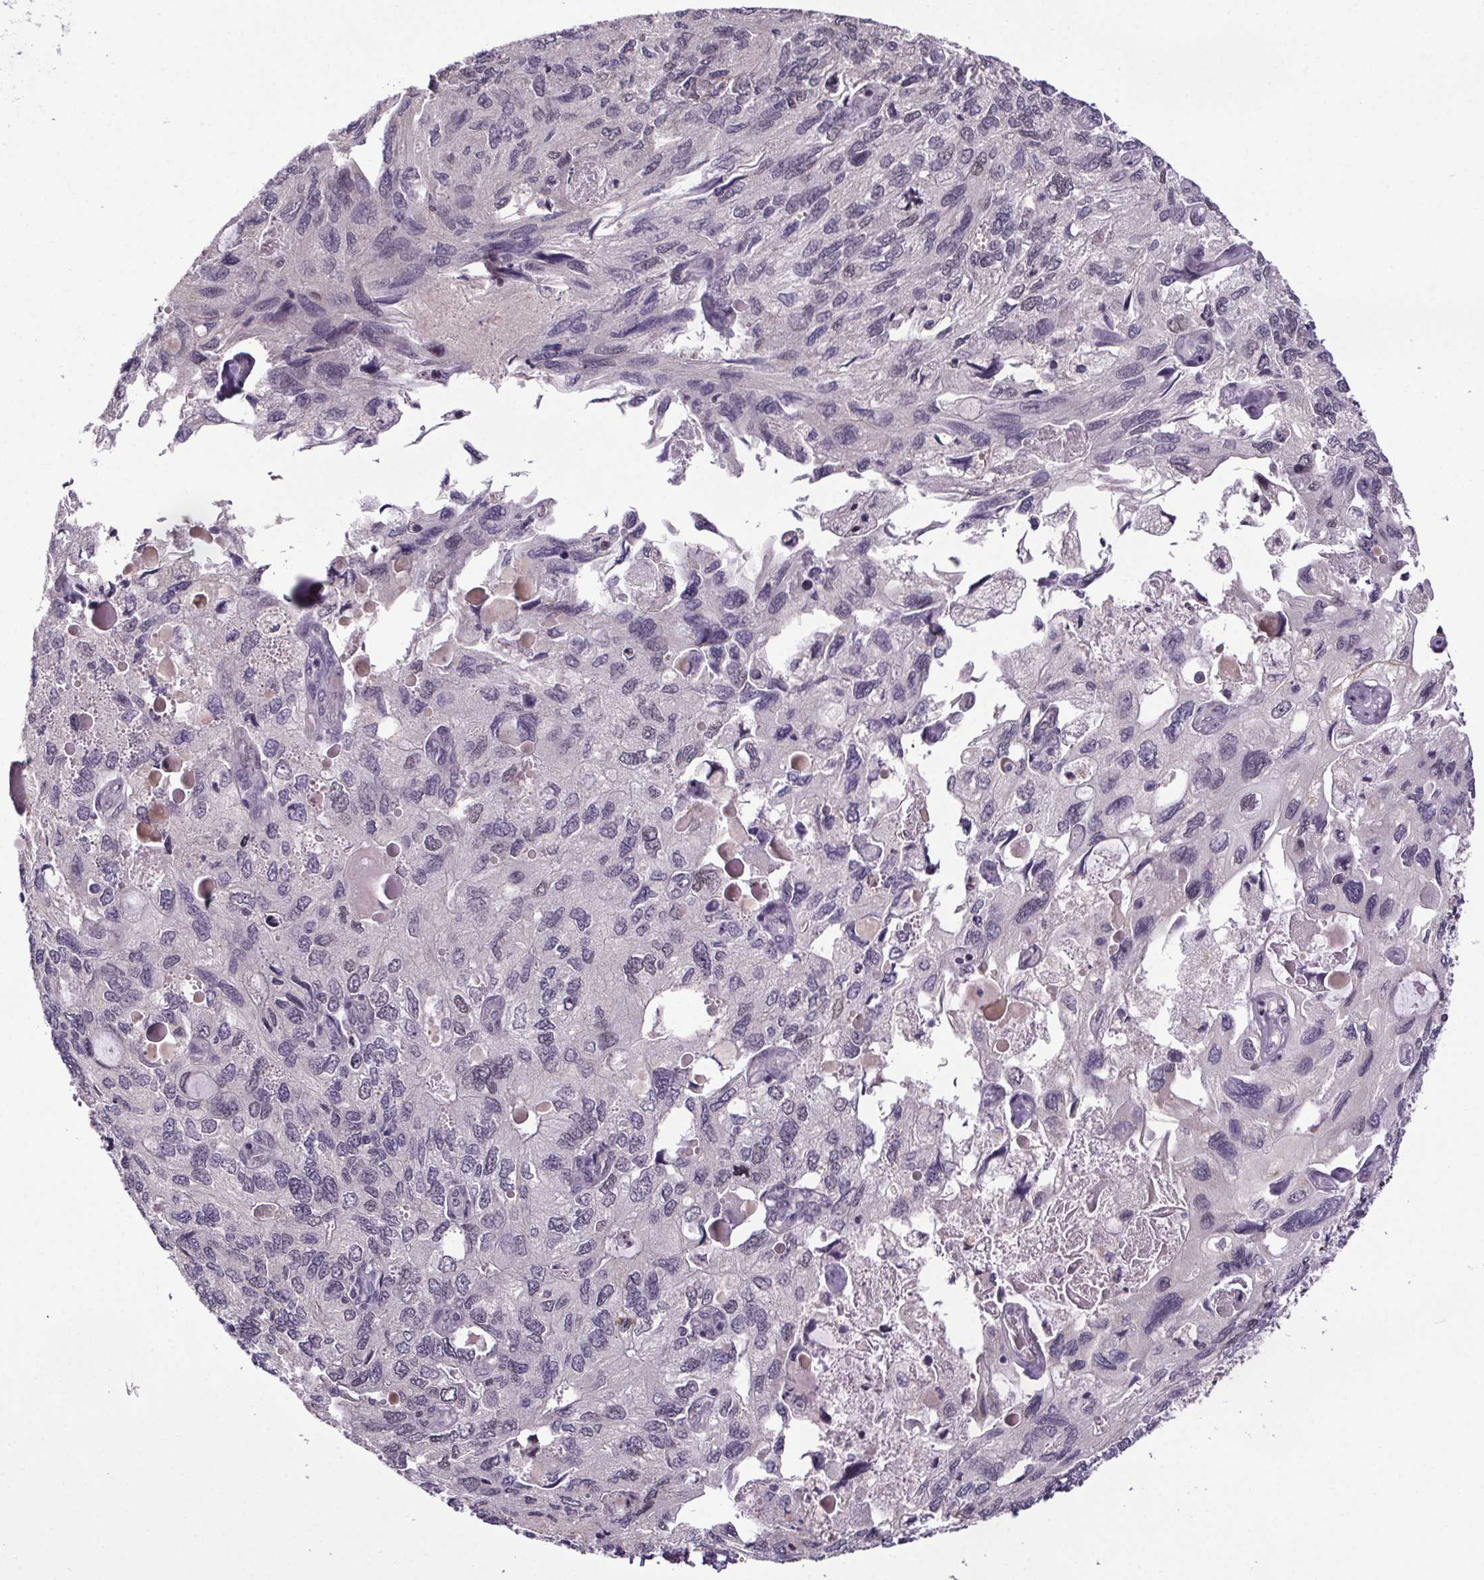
{"staining": {"intensity": "negative", "quantity": "none", "location": "none"}, "tissue": "endometrial cancer", "cell_type": "Tumor cells", "image_type": "cancer", "snomed": [{"axis": "morphology", "description": "Carcinoma, NOS"}, {"axis": "topography", "description": "Uterus"}], "caption": "Endometrial carcinoma stained for a protein using immunohistochemistry demonstrates no positivity tumor cells.", "gene": "ATMIN", "patient": {"sex": "female", "age": 76}}